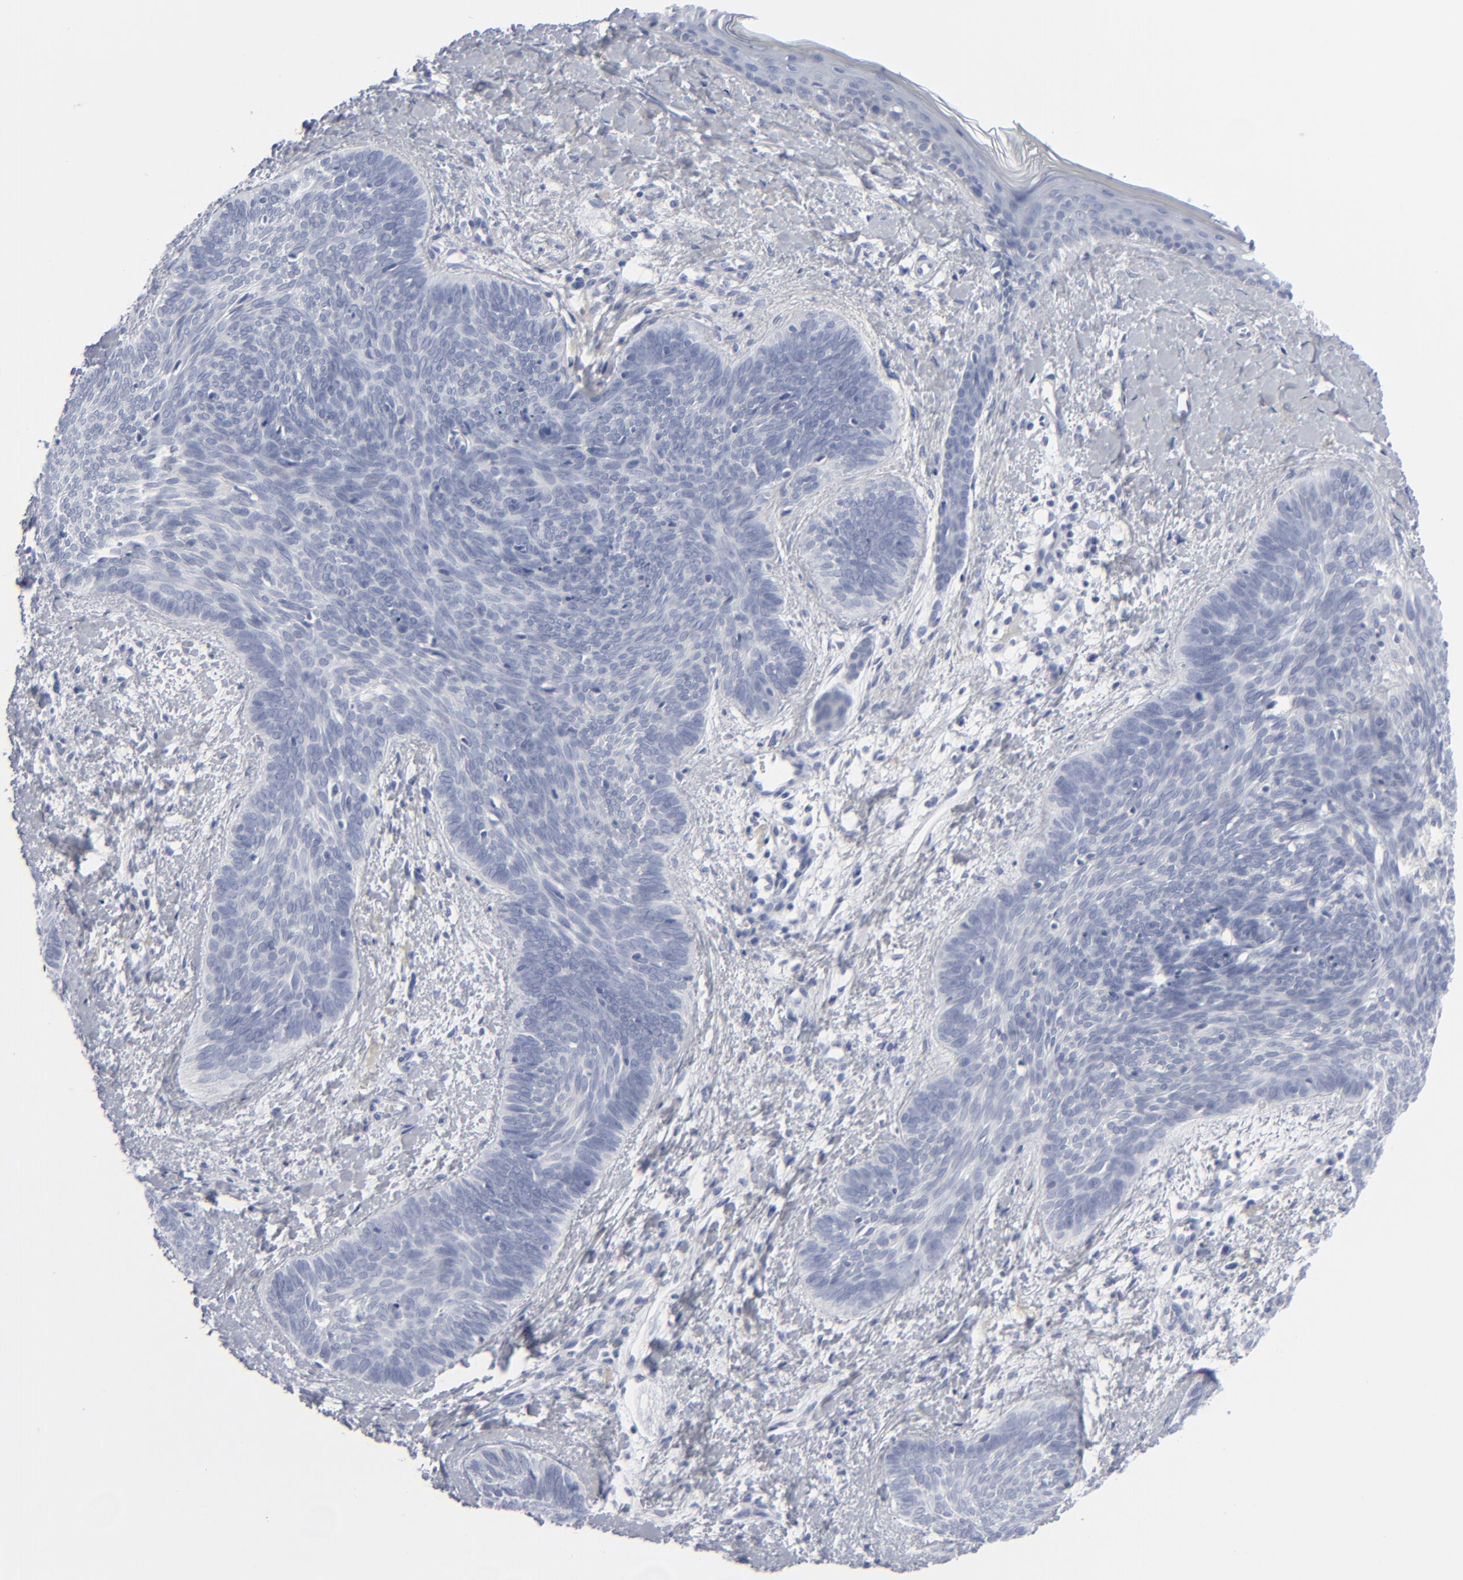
{"staining": {"intensity": "negative", "quantity": "none", "location": "none"}, "tissue": "skin cancer", "cell_type": "Tumor cells", "image_type": "cancer", "snomed": [{"axis": "morphology", "description": "Basal cell carcinoma"}, {"axis": "topography", "description": "Skin"}], "caption": "There is no significant positivity in tumor cells of skin basal cell carcinoma.", "gene": "MSLN", "patient": {"sex": "female", "age": 81}}